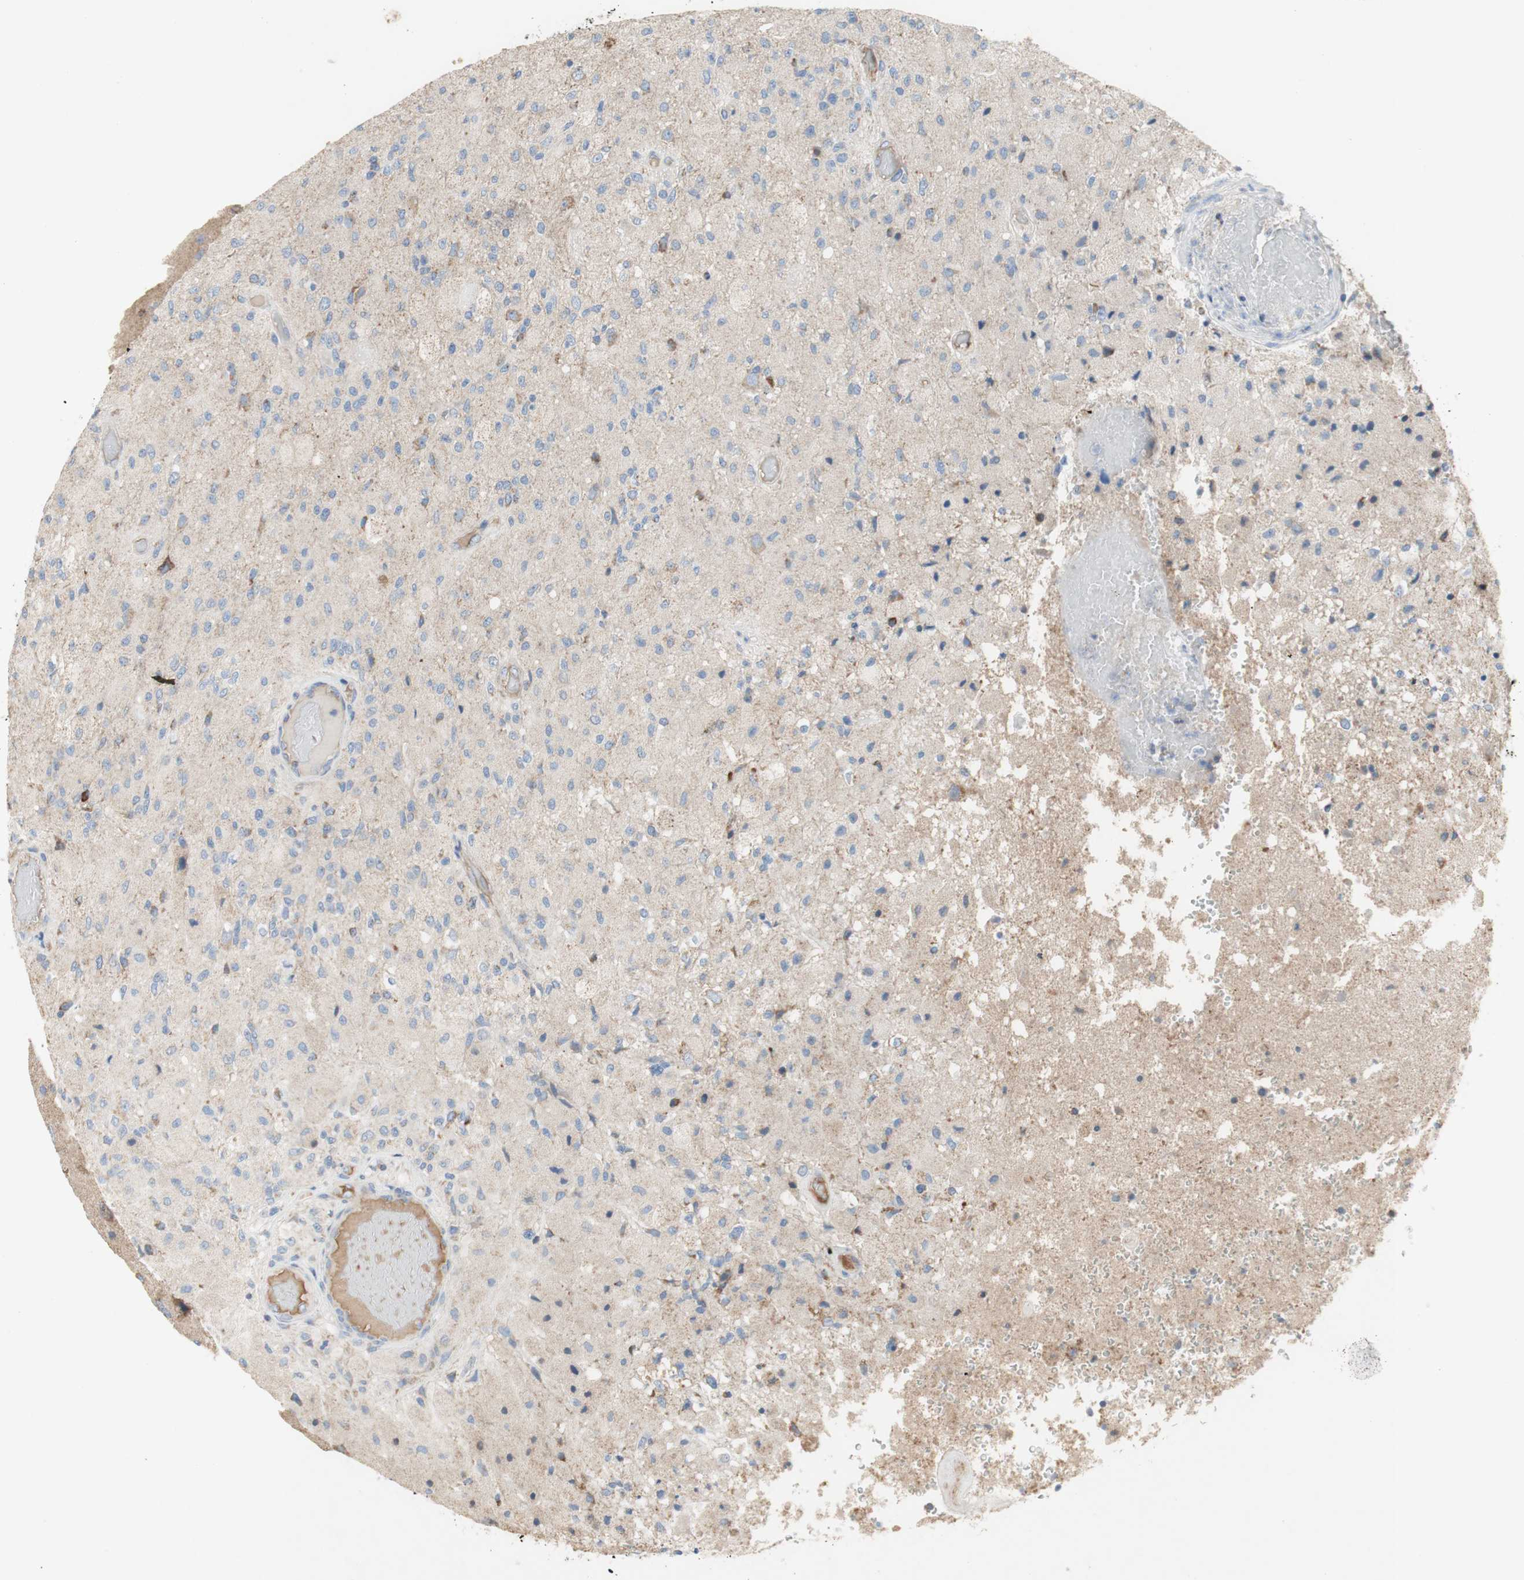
{"staining": {"intensity": "moderate", "quantity": "<25%", "location": "cytoplasmic/membranous"}, "tissue": "glioma", "cell_type": "Tumor cells", "image_type": "cancer", "snomed": [{"axis": "morphology", "description": "Normal tissue, NOS"}, {"axis": "morphology", "description": "Glioma, malignant, High grade"}, {"axis": "topography", "description": "Cerebral cortex"}], "caption": "Glioma was stained to show a protein in brown. There is low levels of moderate cytoplasmic/membranous staining in about <25% of tumor cells. The protein of interest is stained brown, and the nuclei are stained in blue (DAB (3,3'-diaminobenzidine) IHC with brightfield microscopy, high magnification).", "gene": "SDHB", "patient": {"sex": "male", "age": 77}}